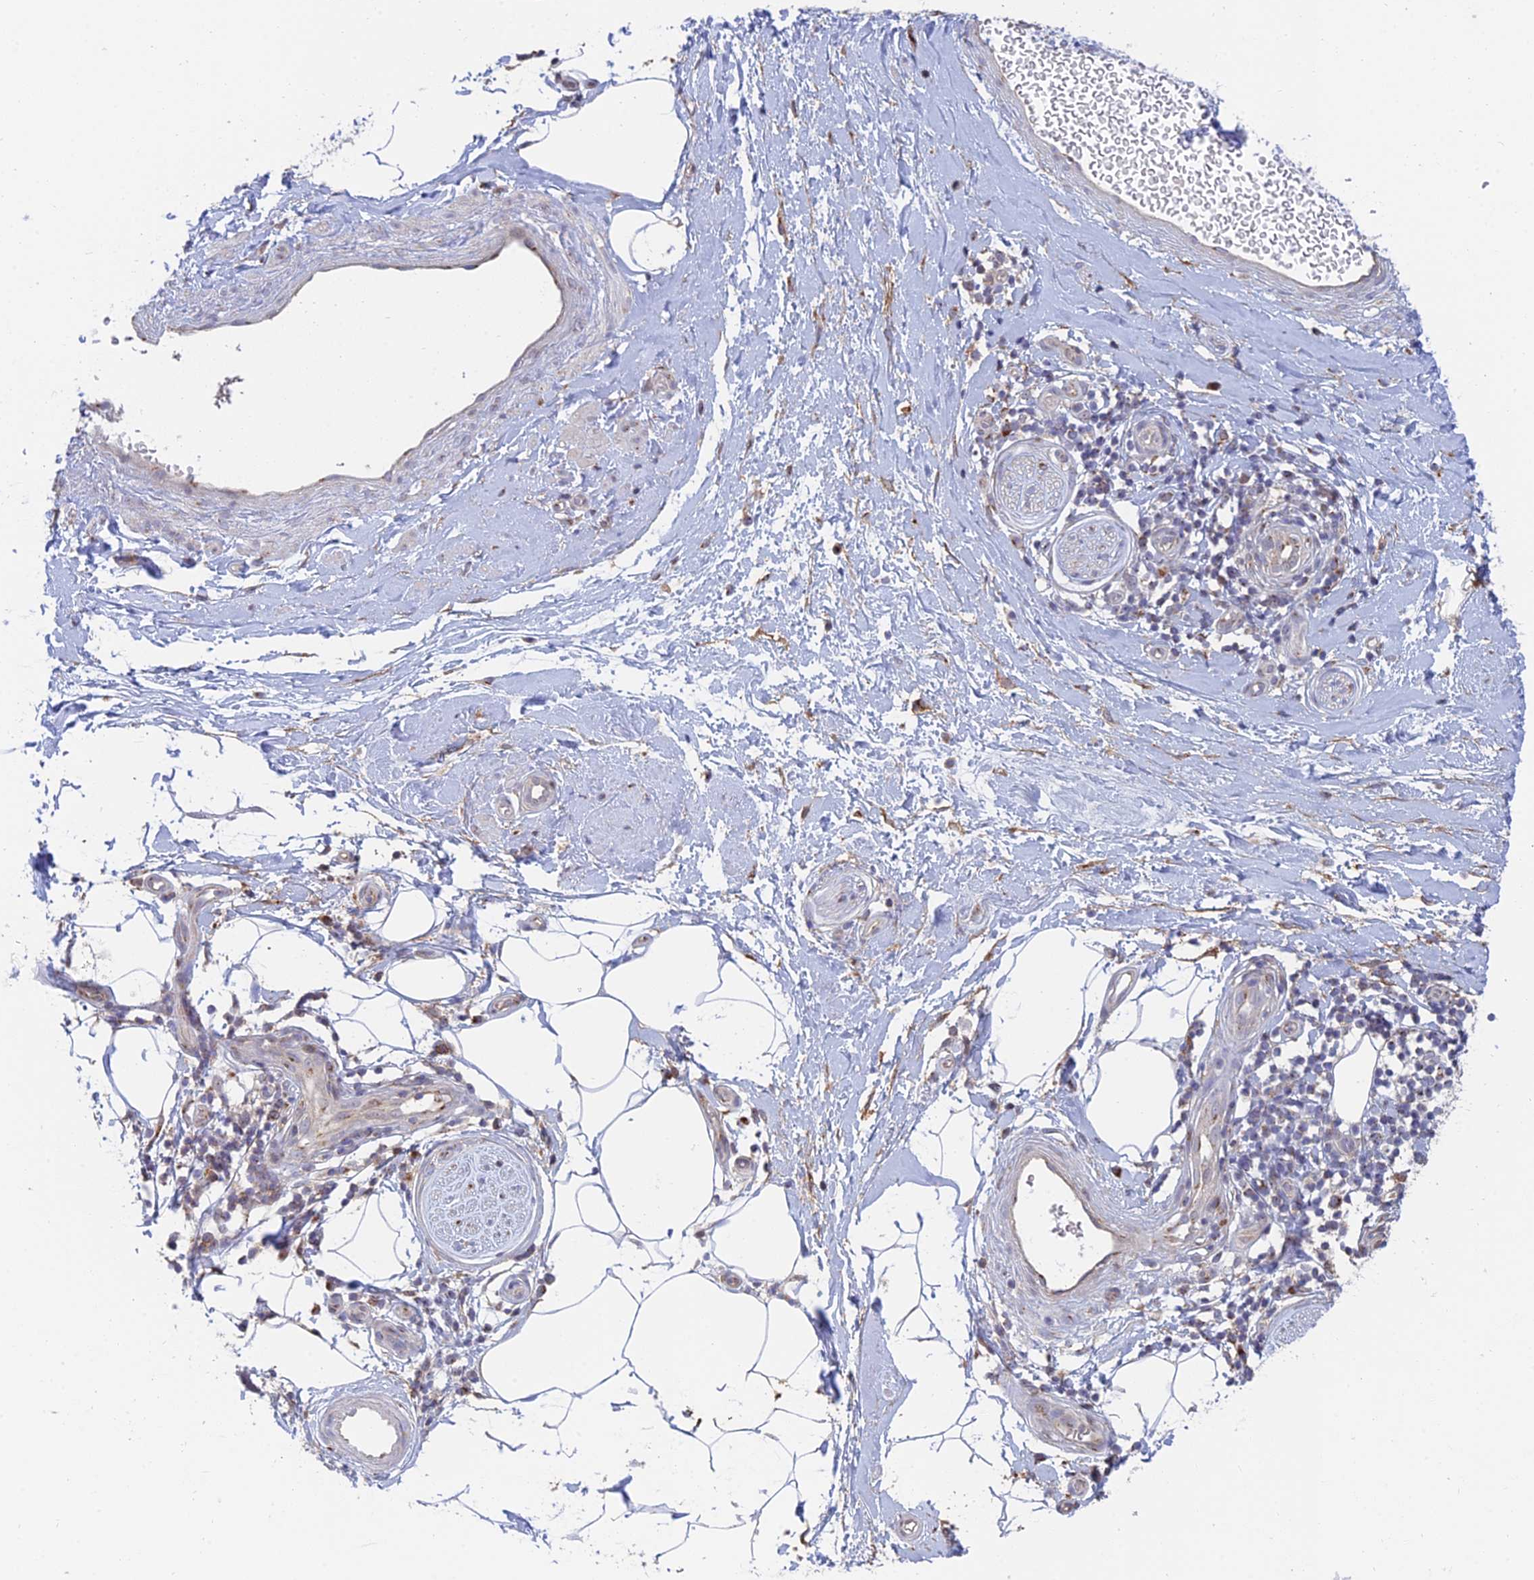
{"staining": {"intensity": "negative", "quantity": "none", "location": "none"}, "tissue": "adipose tissue", "cell_type": "Adipocytes", "image_type": "normal", "snomed": [{"axis": "morphology", "description": "Normal tissue, NOS"}, {"axis": "topography", "description": "Soft tissue"}, {"axis": "topography", "description": "Adipose tissue"}, {"axis": "topography", "description": "Vascular tissue"}, {"axis": "topography", "description": "Peripheral nerve tissue"}], "caption": "The image demonstrates no staining of adipocytes in unremarkable adipose tissue. (DAB (3,3'-diaminobenzidine) IHC, high magnification).", "gene": "ENSG00000267561", "patient": {"sex": "male", "age": 74}}